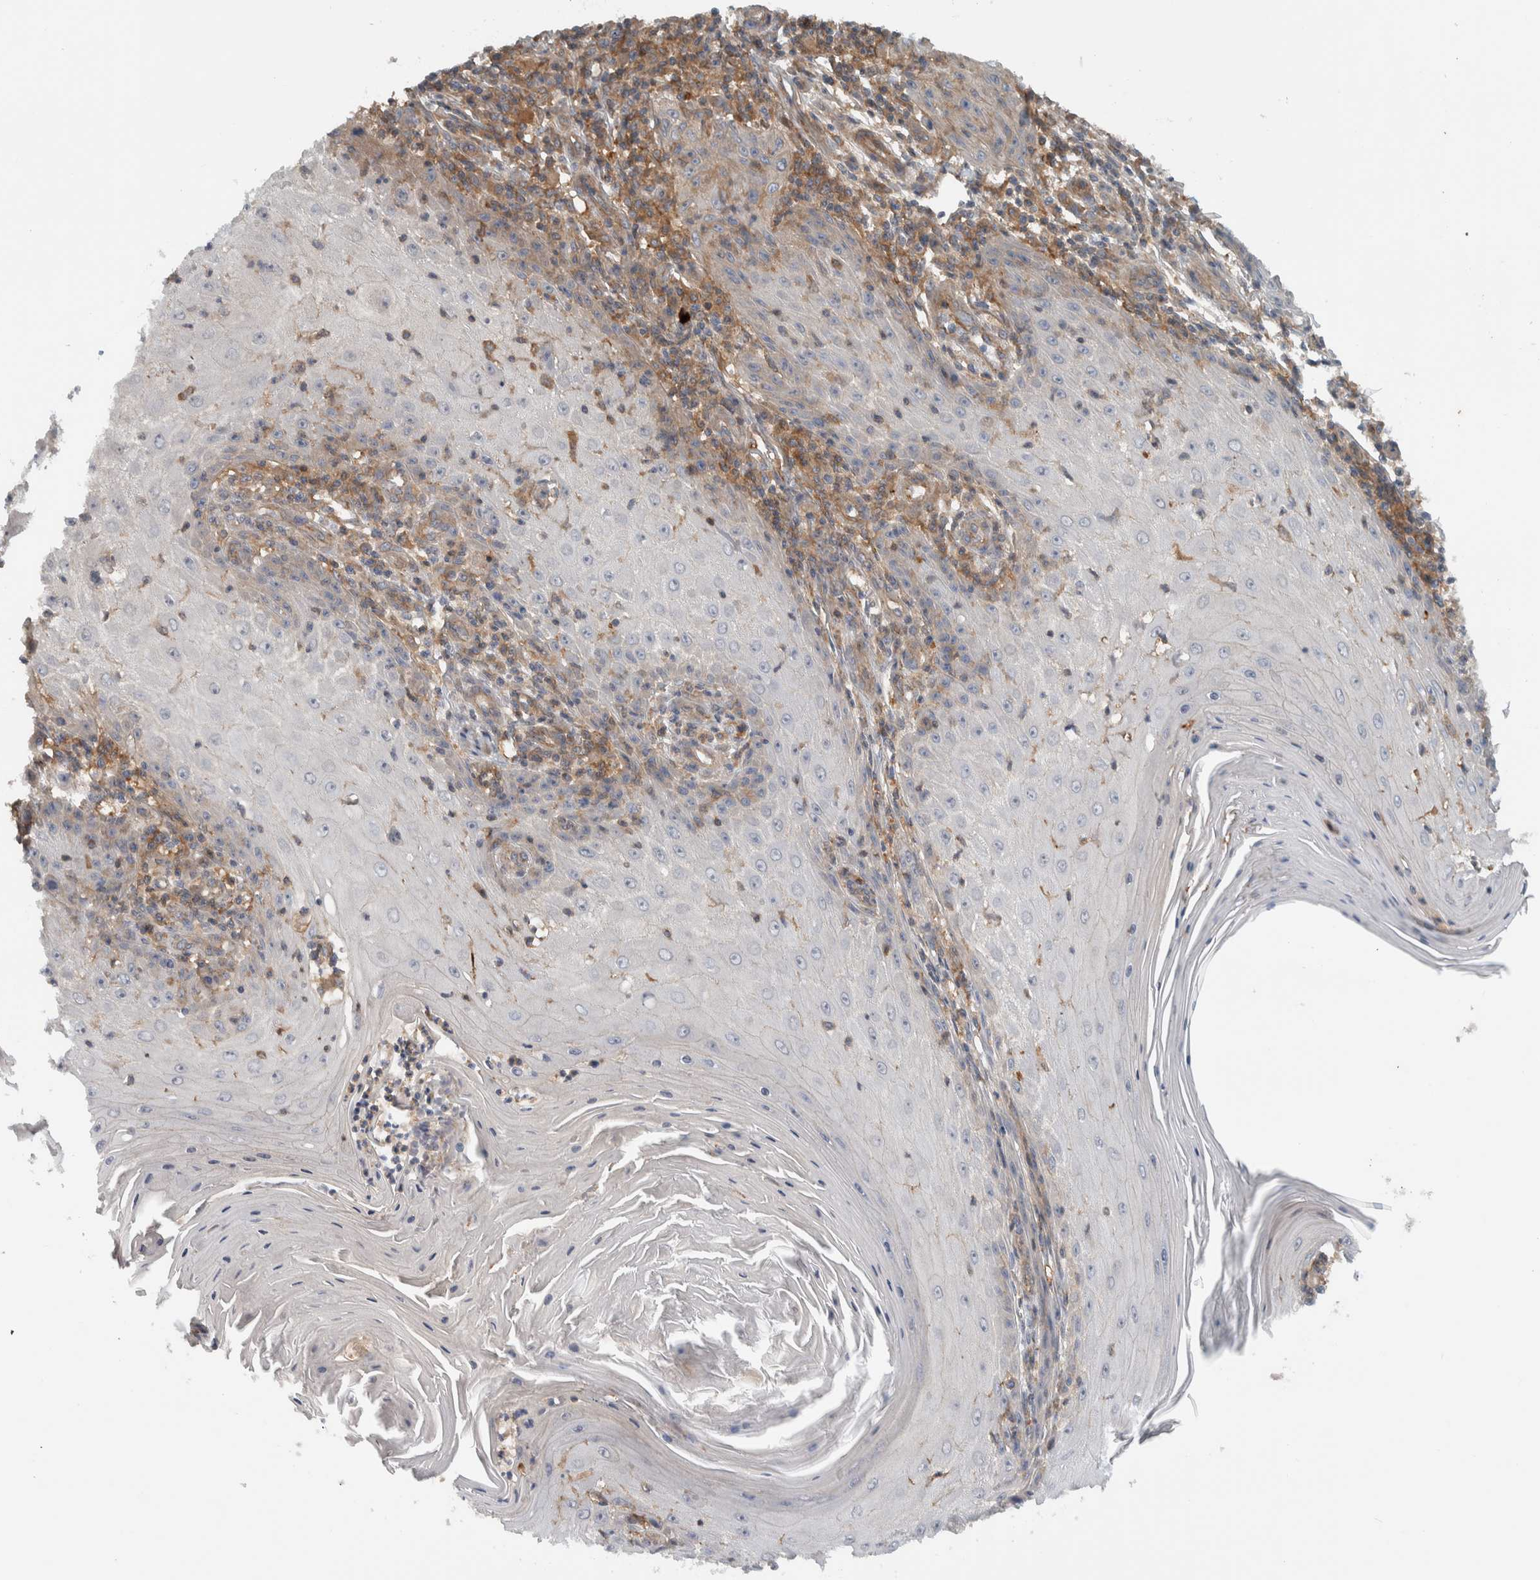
{"staining": {"intensity": "negative", "quantity": "none", "location": "none"}, "tissue": "skin cancer", "cell_type": "Tumor cells", "image_type": "cancer", "snomed": [{"axis": "morphology", "description": "Squamous cell carcinoma, NOS"}, {"axis": "topography", "description": "Skin"}], "caption": "Human skin cancer stained for a protein using immunohistochemistry reveals no positivity in tumor cells.", "gene": "MPRIP", "patient": {"sex": "female", "age": 73}}